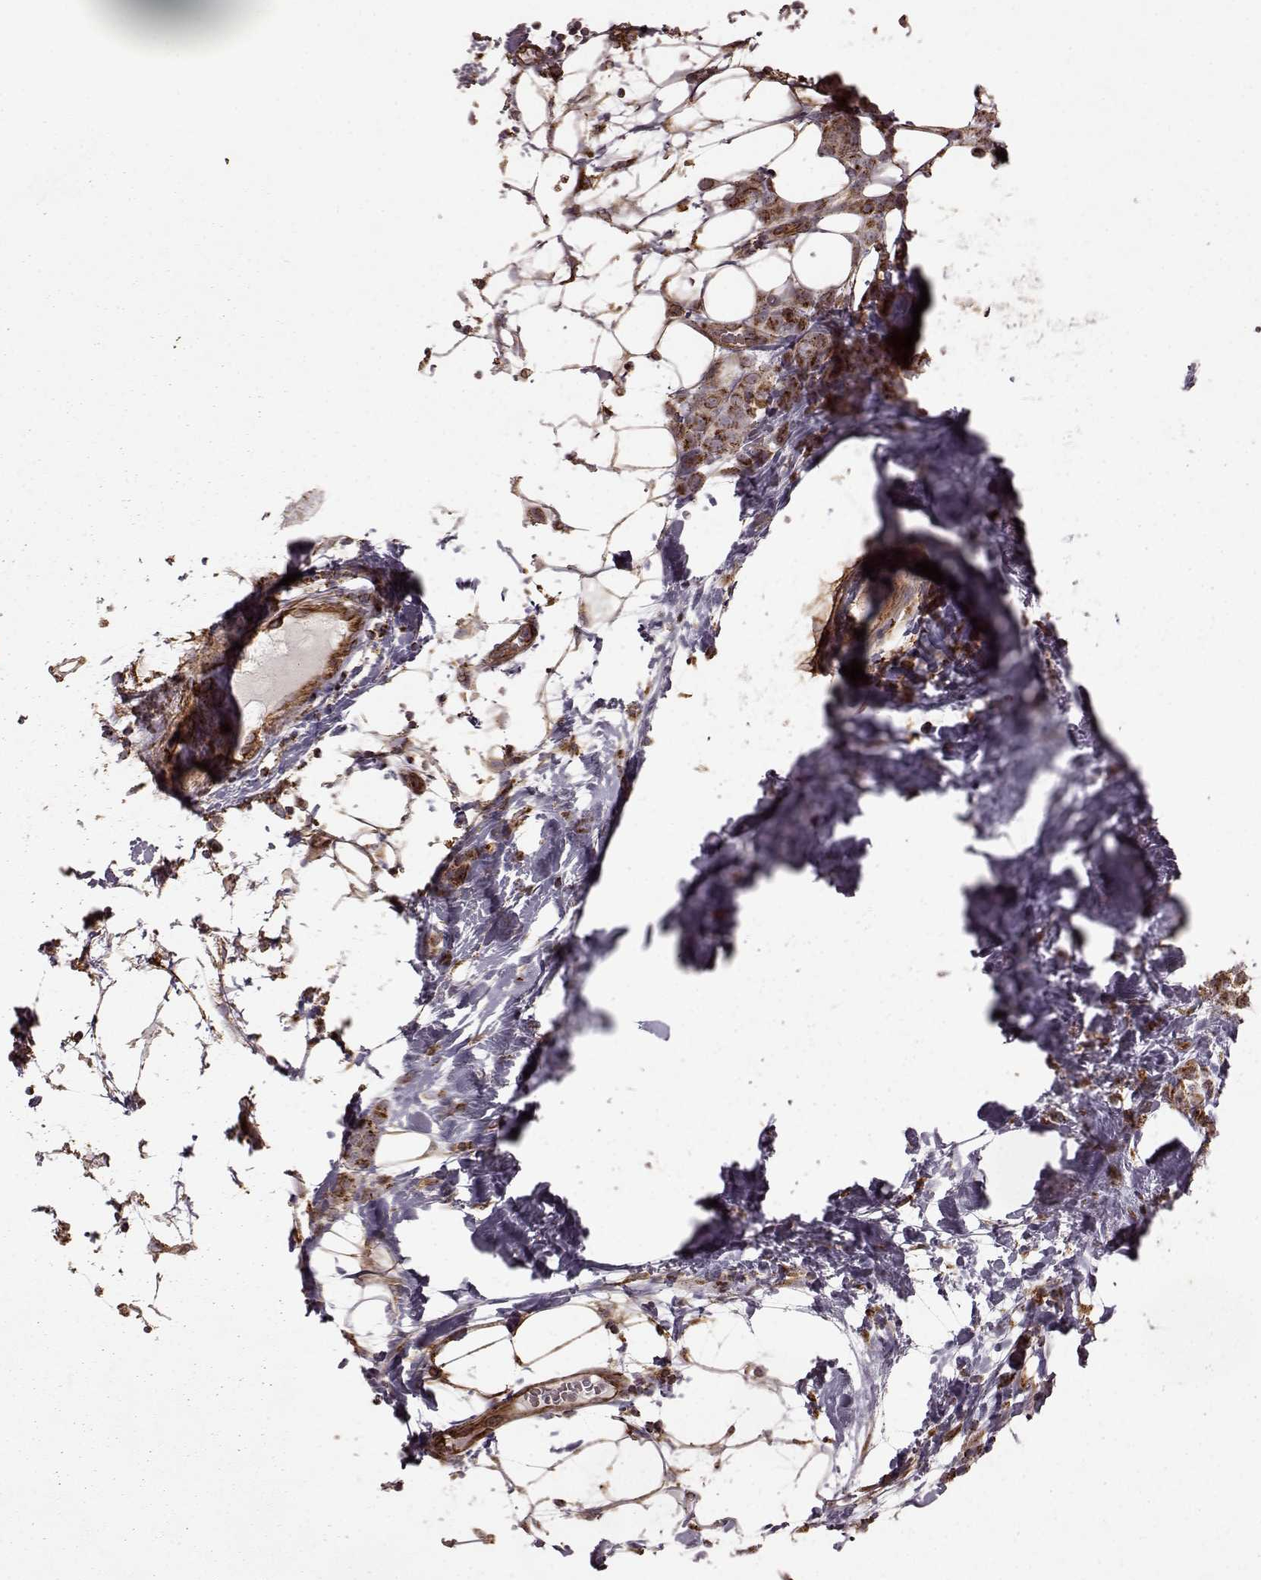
{"staining": {"intensity": "moderate", "quantity": "25%-75%", "location": "cytoplasmic/membranous"}, "tissue": "breast cancer", "cell_type": "Tumor cells", "image_type": "cancer", "snomed": [{"axis": "morphology", "description": "Lobular carcinoma"}, {"axis": "topography", "description": "Breast"}], "caption": "Lobular carcinoma (breast) stained for a protein (brown) demonstrates moderate cytoplasmic/membranous positive positivity in approximately 25%-75% of tumor cells.", "gene": "FXN", "patient": {"sex": "female", "age": 49}}